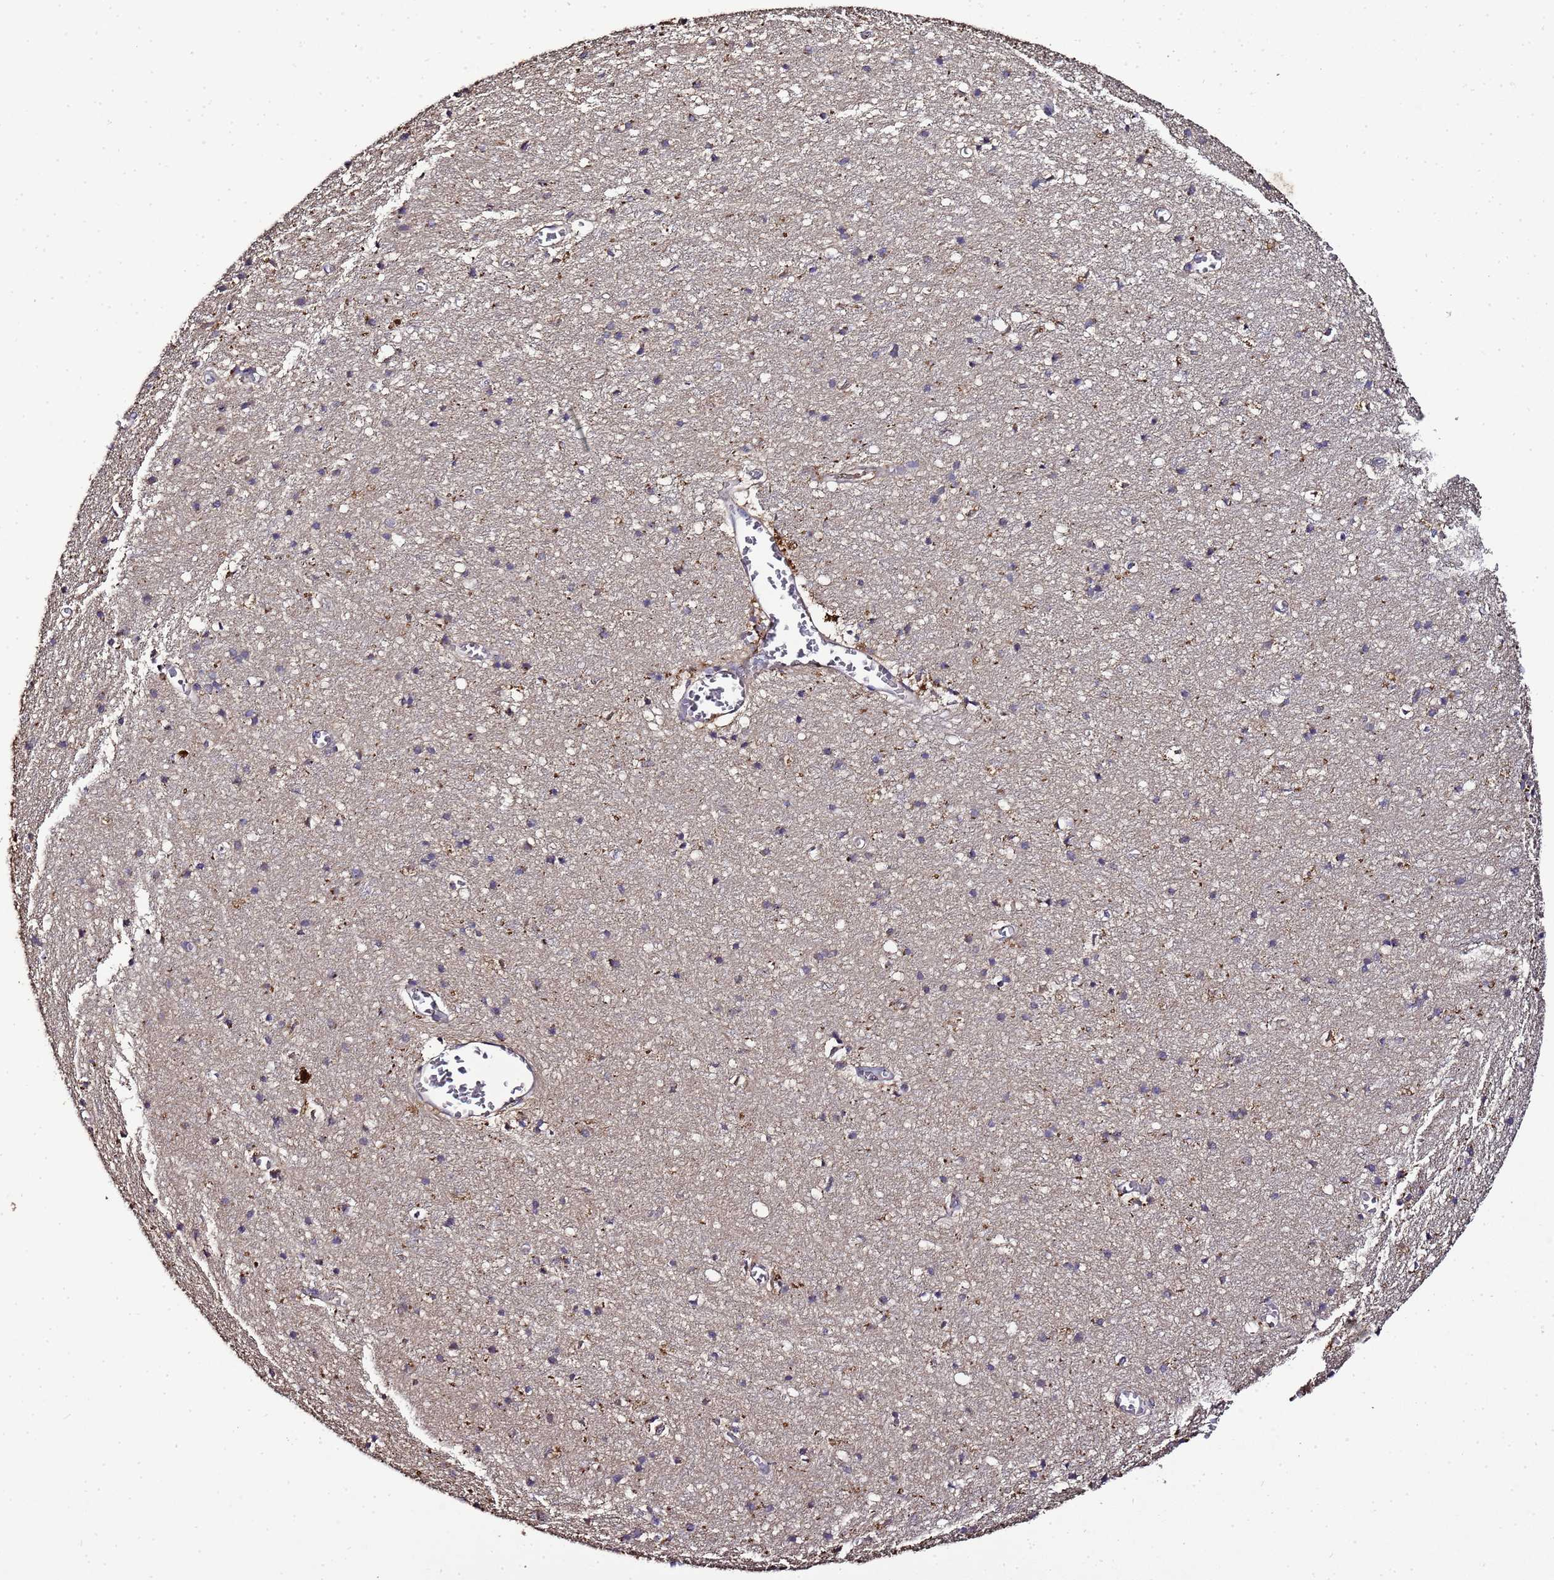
{"staining": {"intensity": "negative", "quantity": "none", "location": "none"}, "tissue": "cerebral cortex", "cell_type": "Endothelial cells", "image_type": "normal", "snomed": [{"axis": "morphology", "description": "Normal tissue, NOS"}, {"axis": "topography", "description": "Cerebral cortex"}], "caption": "The immunohistochemistry histopathology image has no significant staining in endothelial cells of cerebral cortex. Brightfield microscopy of immunohistochemistry (IHC) stained with DAB (3,3'-diaminobenzidine) (brown) and hematoxylin (blue), captured at high magnification.", "gene": "LGI4", "patient": {"sex": "female", "age": 64}}